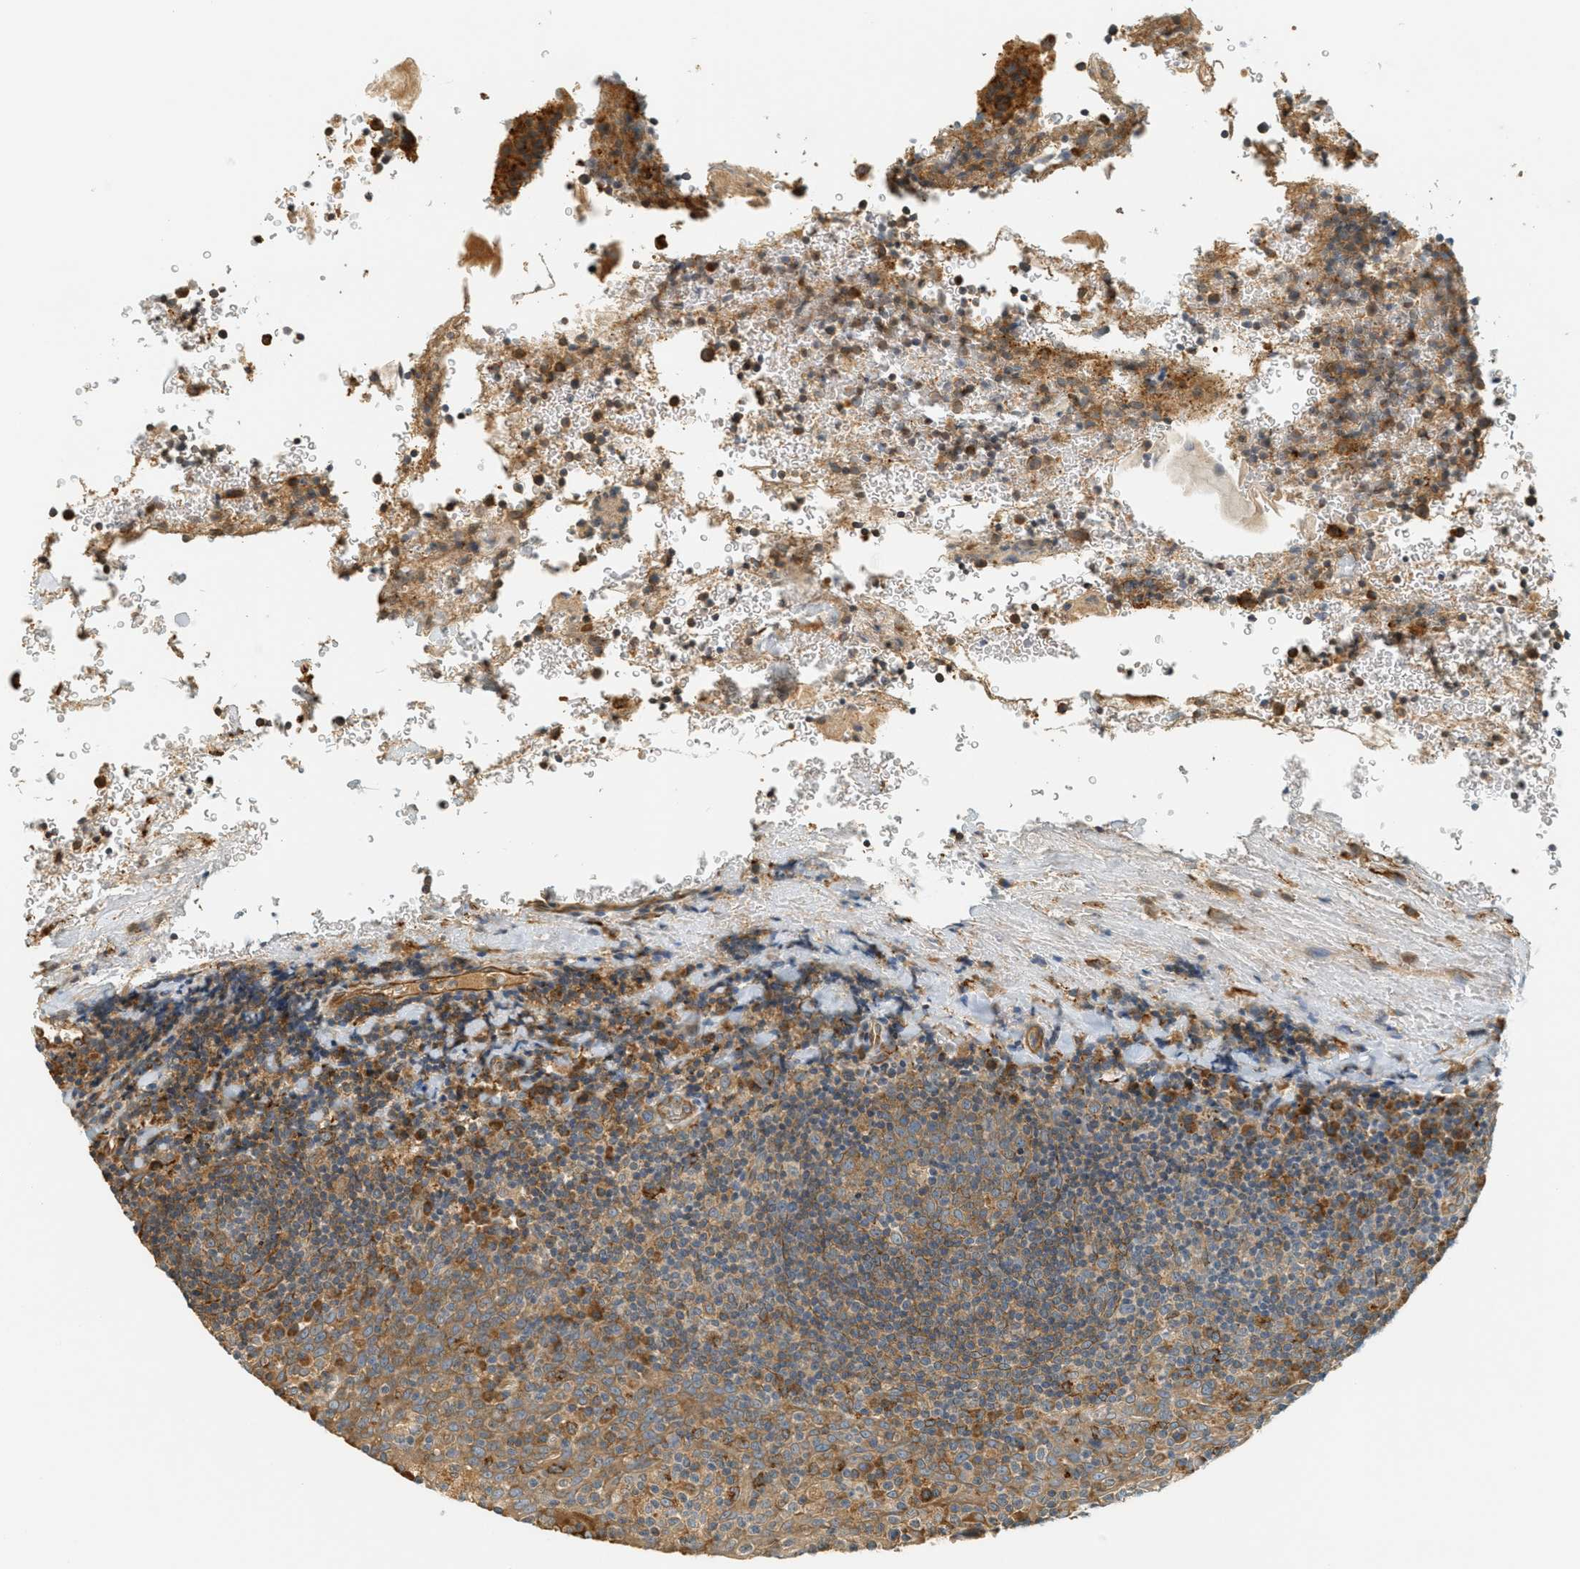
{"staining": {"intensity": "weak", "quantity": ">75%", "location": "cytoplasmic/membranous"}, "tissue": "tonsil", "cell_type": "Germinal center cells", "image_type": "normal", "snomed": [{"axis": "morphology", "description": "Normal tissue, NOS"}, {"axis": "topography", "description": "Tonsil"}], "caption": "Germinal center cells display low levels of weak cytoplasmic/membranous expression in about >75% of cells in normal human tonsil.", "gene": "PDK1", "patient": {"sex": "male", "age": 17}}